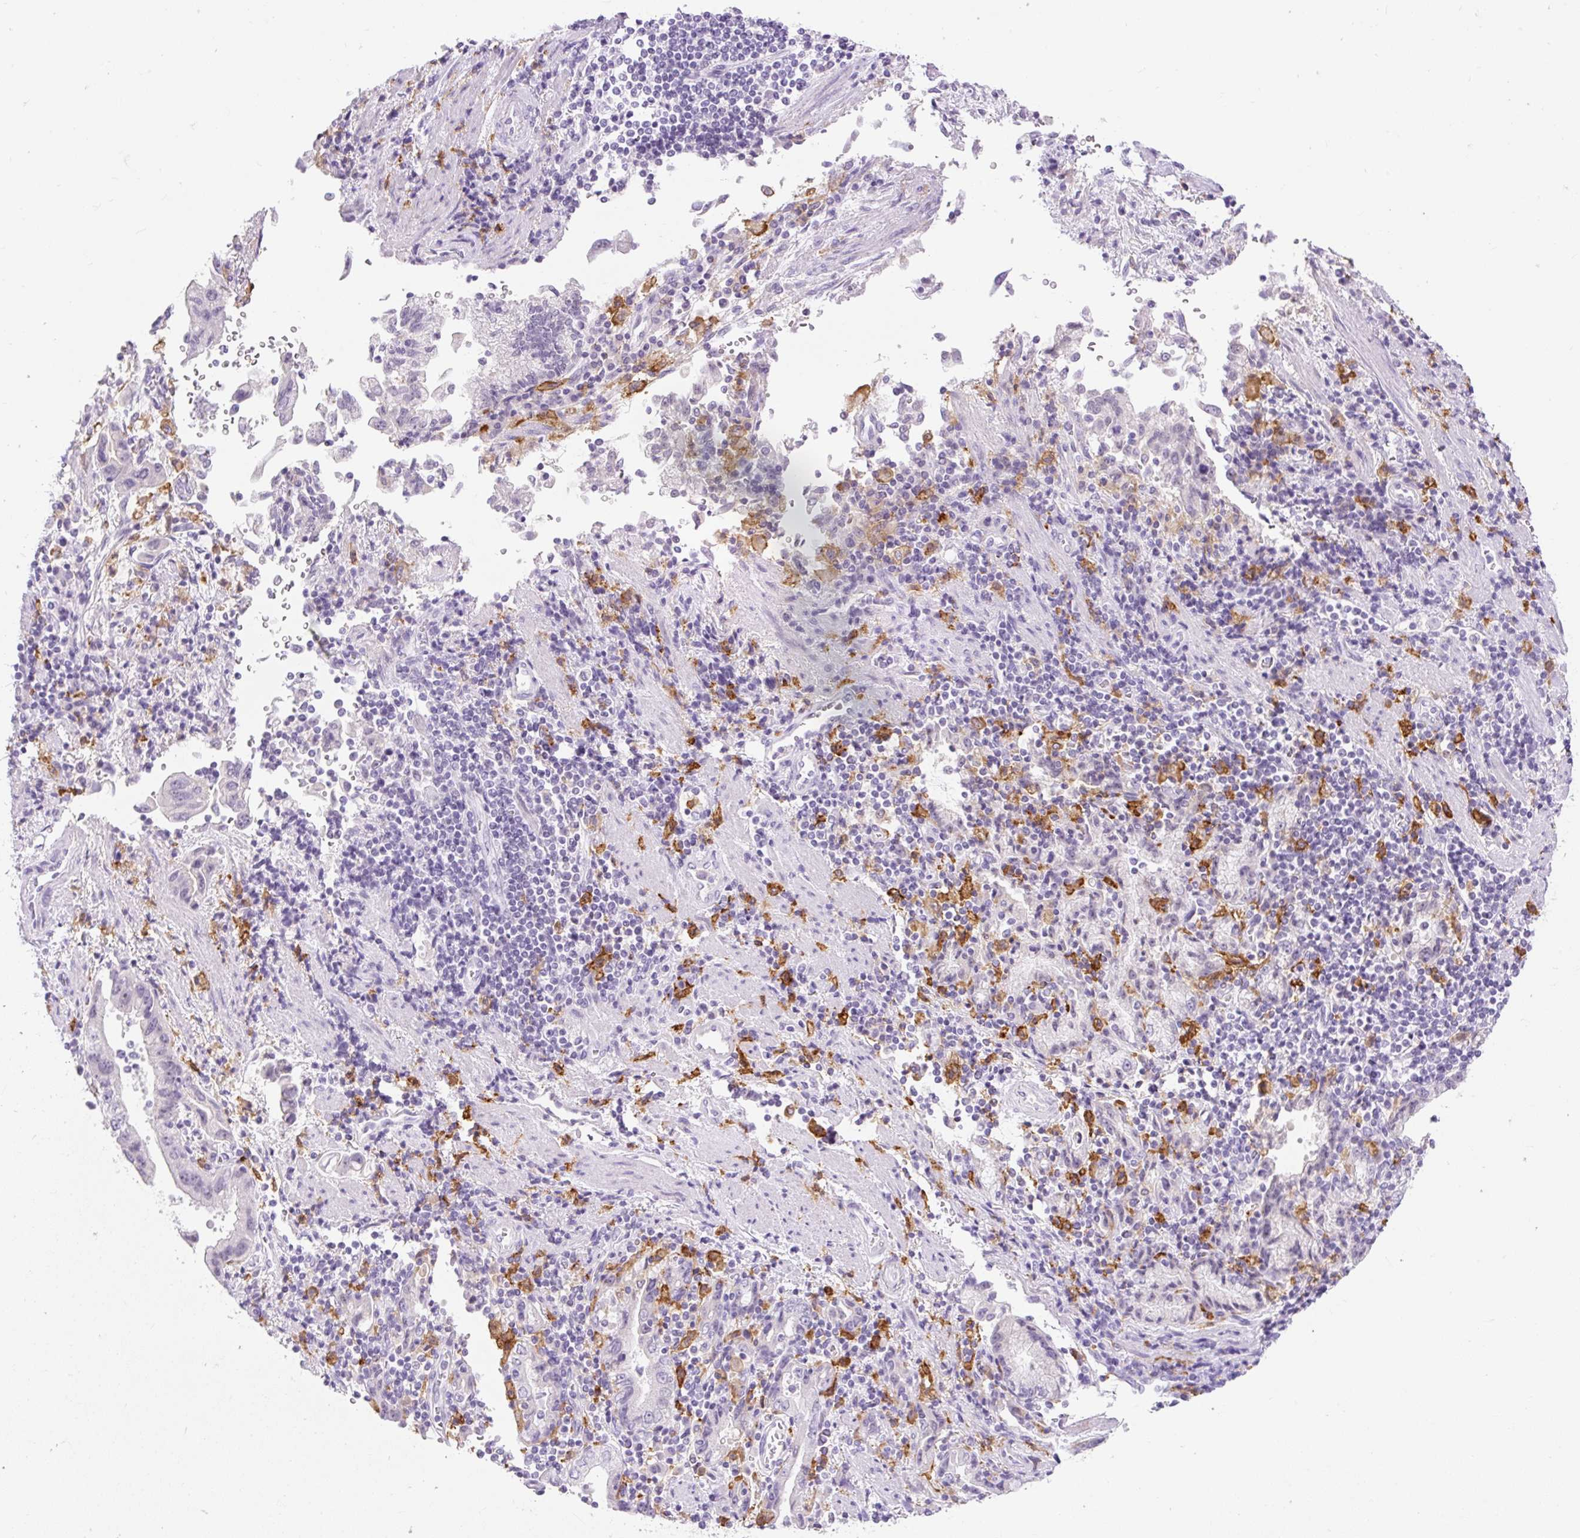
{"staining": {"intensity": "negative", "quantity": "none", "location": "none"}, "tissue": "stomach cancer", "cell_type": "Tumor cells", "image_type": "cancer", "snomed": [{"axis": "morphology", "description": "Adenocarcinoma, NOS"}, {"axis": "topography", "description": "Stomach"}], "caption": "IHC photomicrograph of neoplastic tissue: human stomach adenocarcinoma stained with DAB reveals no significant protein positivity in tumor cells.", "gene": "SIGLEC1", "patient": {"sex": "male", "age": 62}}